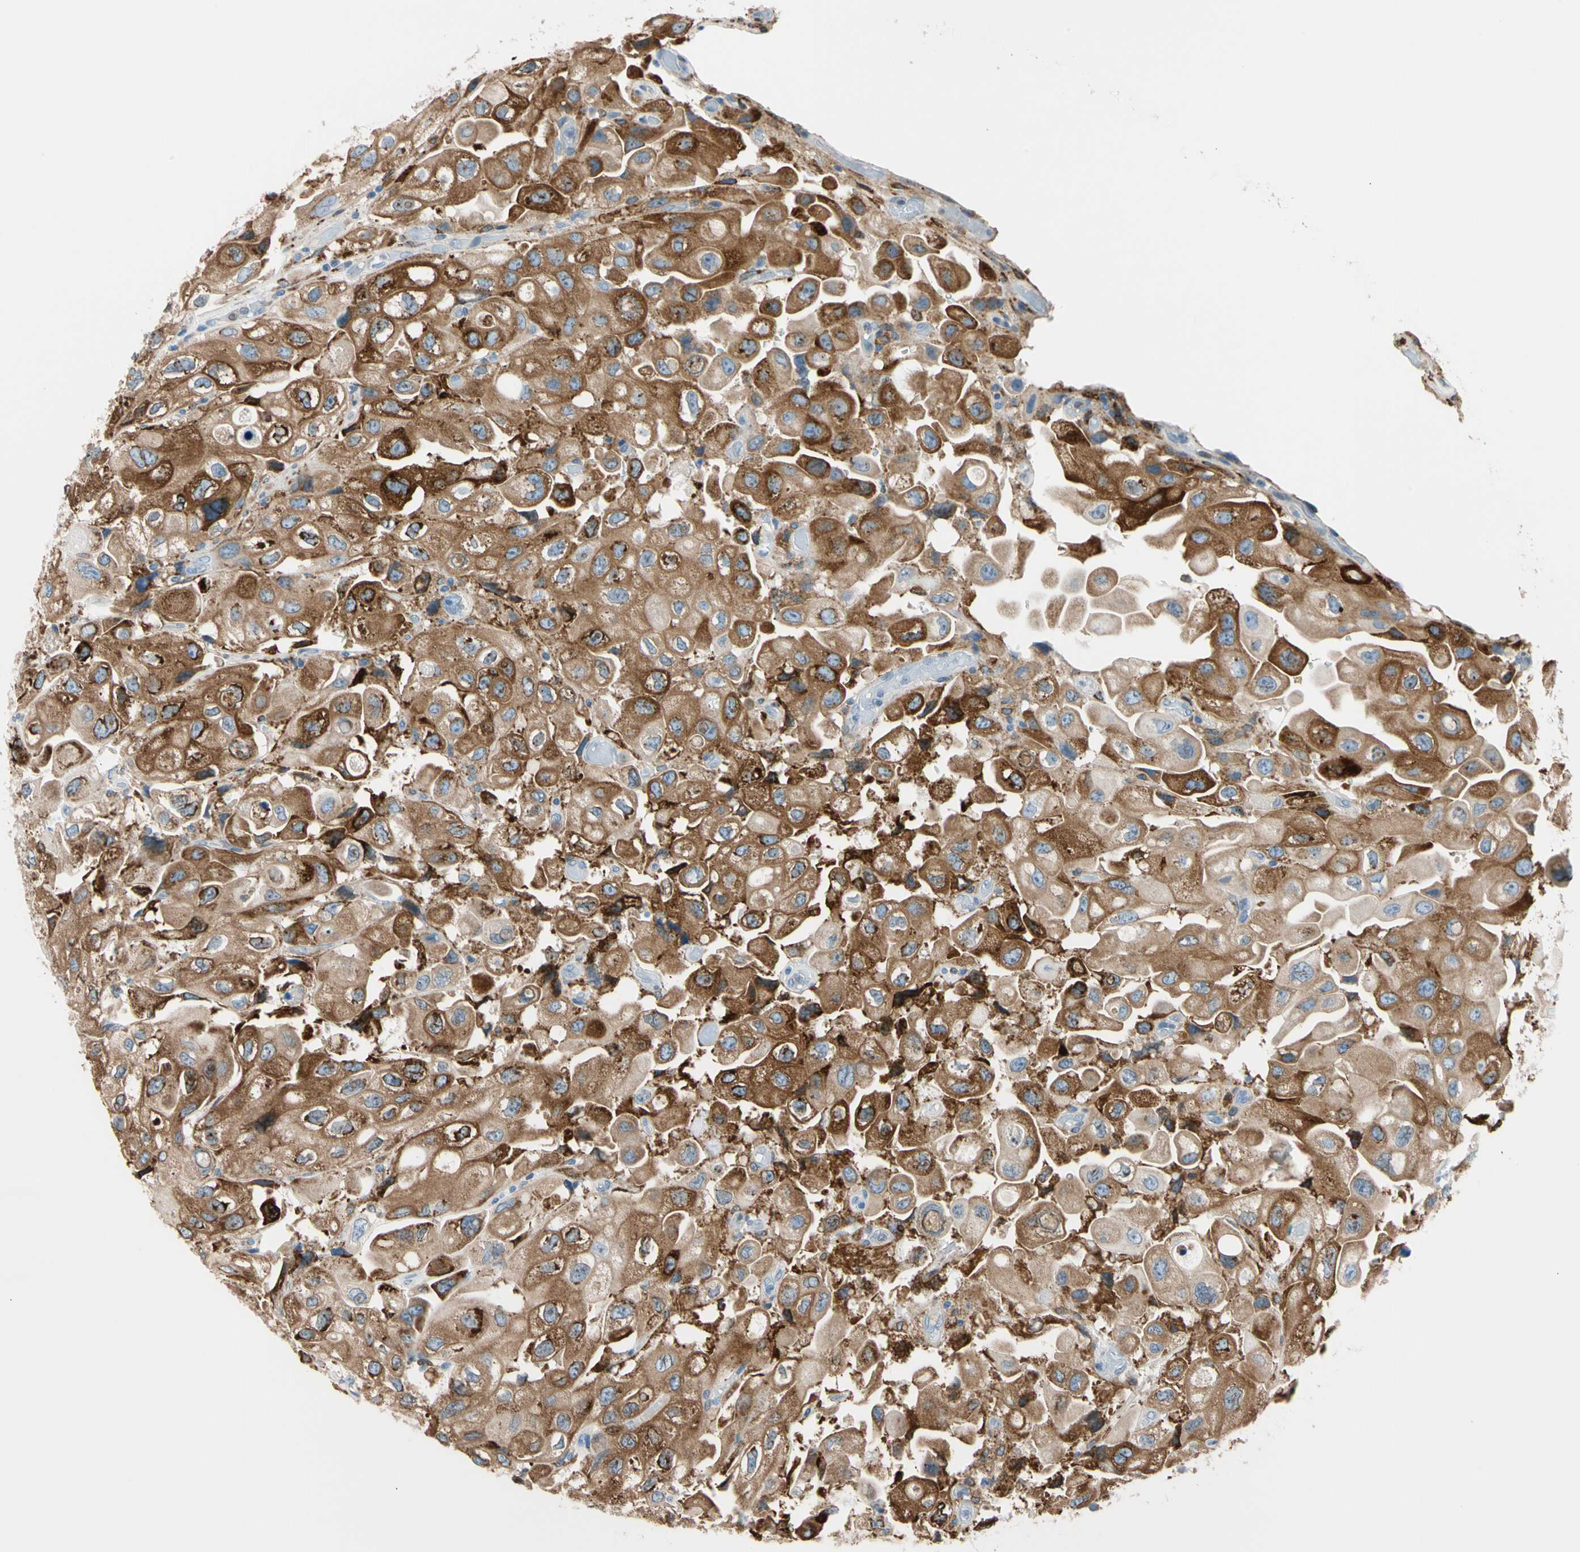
{"staining": {"intensity": "strong", "quantity": ">75%", "location": "cytoplasmic/membranous"}, "tissue": "urothelial cancer", "cell_type": "Tumor cells", "image_type": "cancer", "snomed": [{"axis": "morphology", "description": "Urothelial carcinoma, High grade"}, {"axis": "topography", "description": "Urinary bladder"}], "caption": "Brown immunohistochemical staining in human urothelial carcinoma (high-grade) demonstrates strong cytoplasmic/membranous staining in about >75% of tumor cells.", "gene": "LRPAP1", "patient": {"sex": "female", "age": 64}}